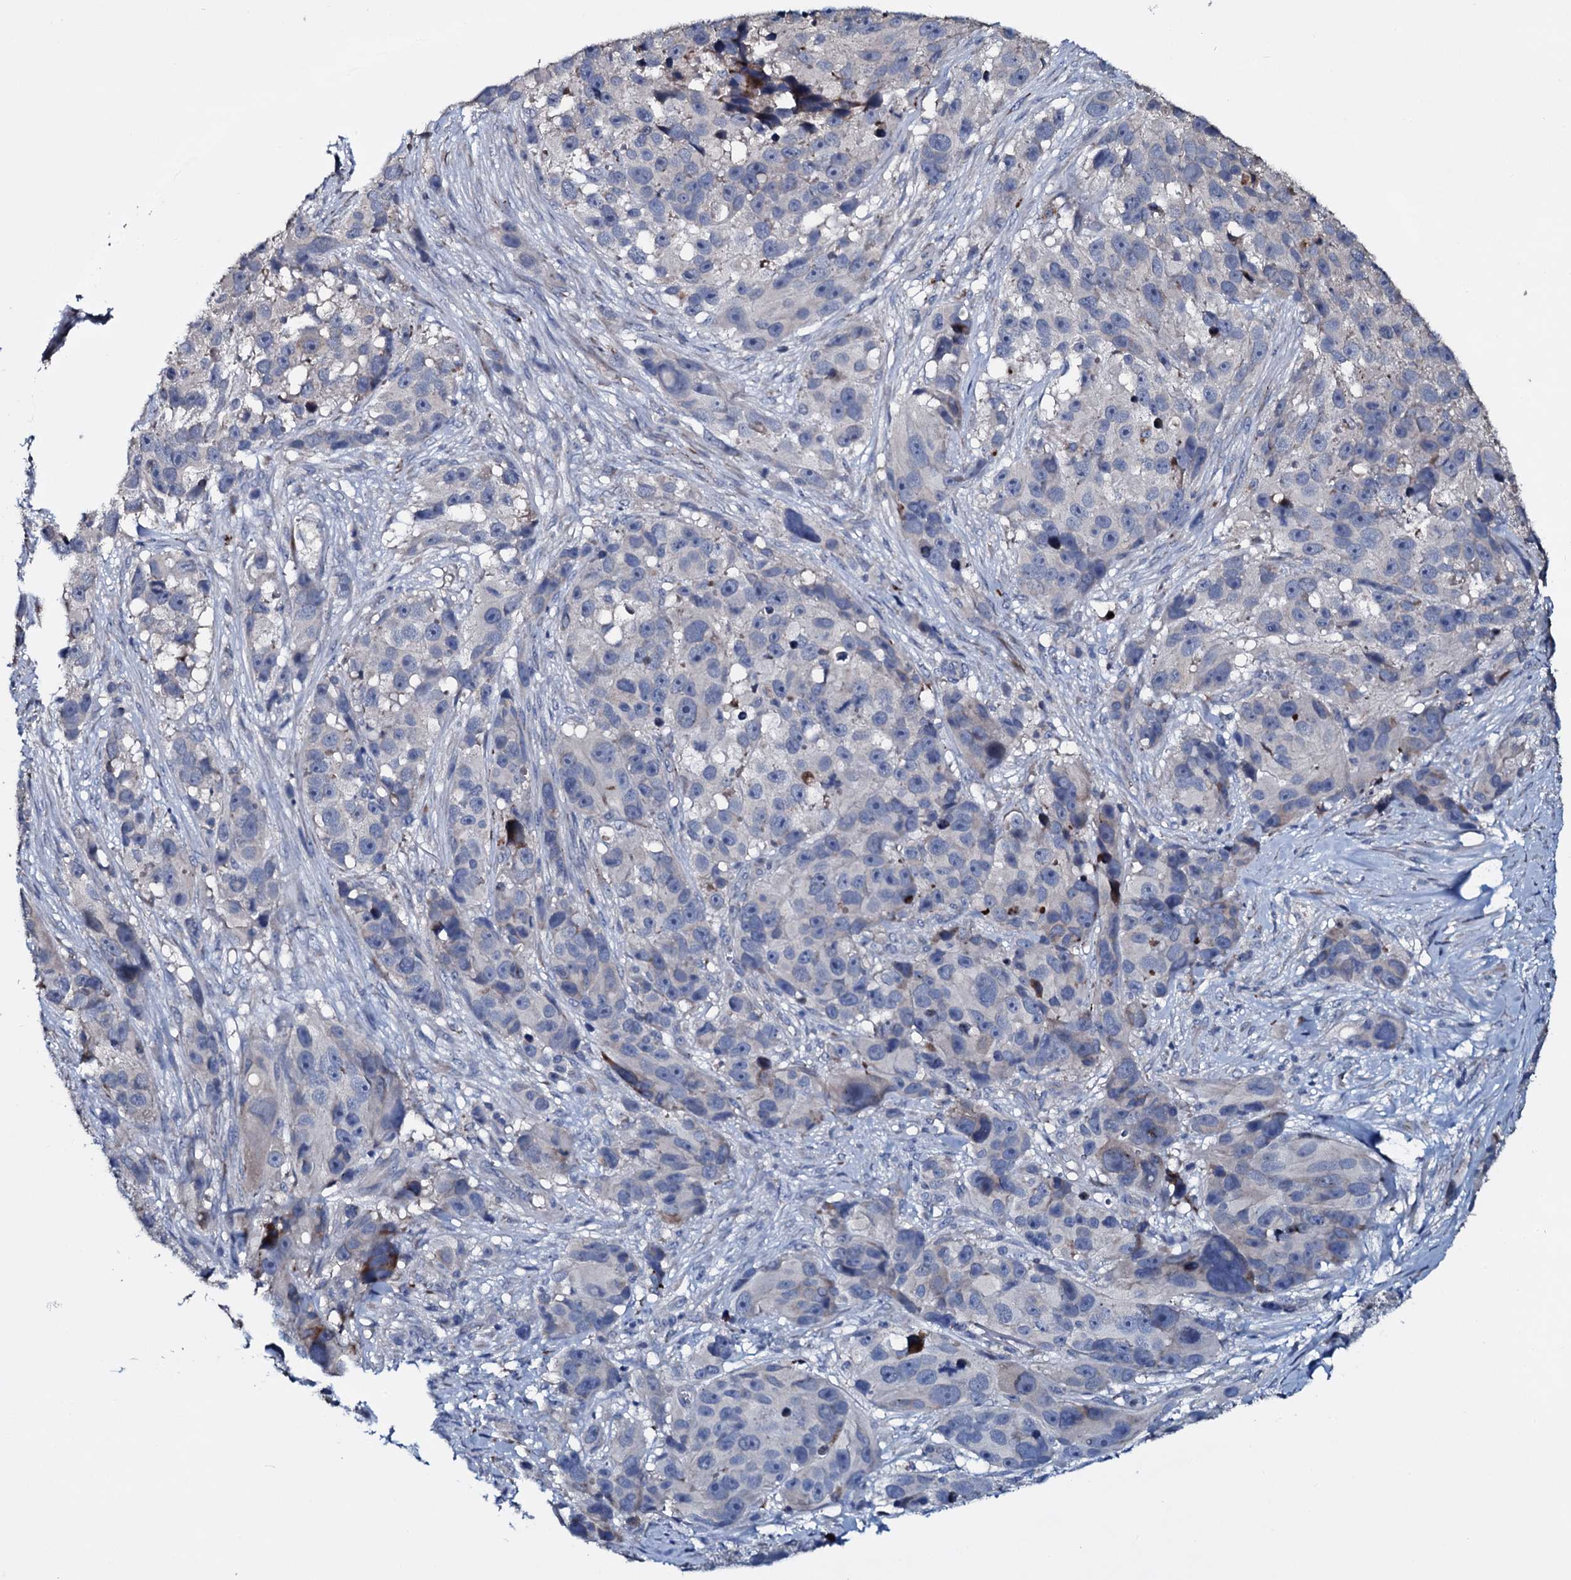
{"staining": {"intensity": "weak", "quantity": "<25%", "location": "cytoplasmic/membranous"}, "tissue": "melanoma", "cell_type": "Tumor cells", "image_type": "cancer", "snomed": [{"axis": "morphology", "description": "Malignant melanoma, NOS"}, {"axis": "topography", "description": "Skin"}], "caption": "High magnification brightfield microscopy of malignant melanoma stained with DAB (brown) and counterstained with hematoxylin (blue): tumor cells show no significant staining.", "gene": "IL12B", "patient": {"sex": "male", "age": 84}}